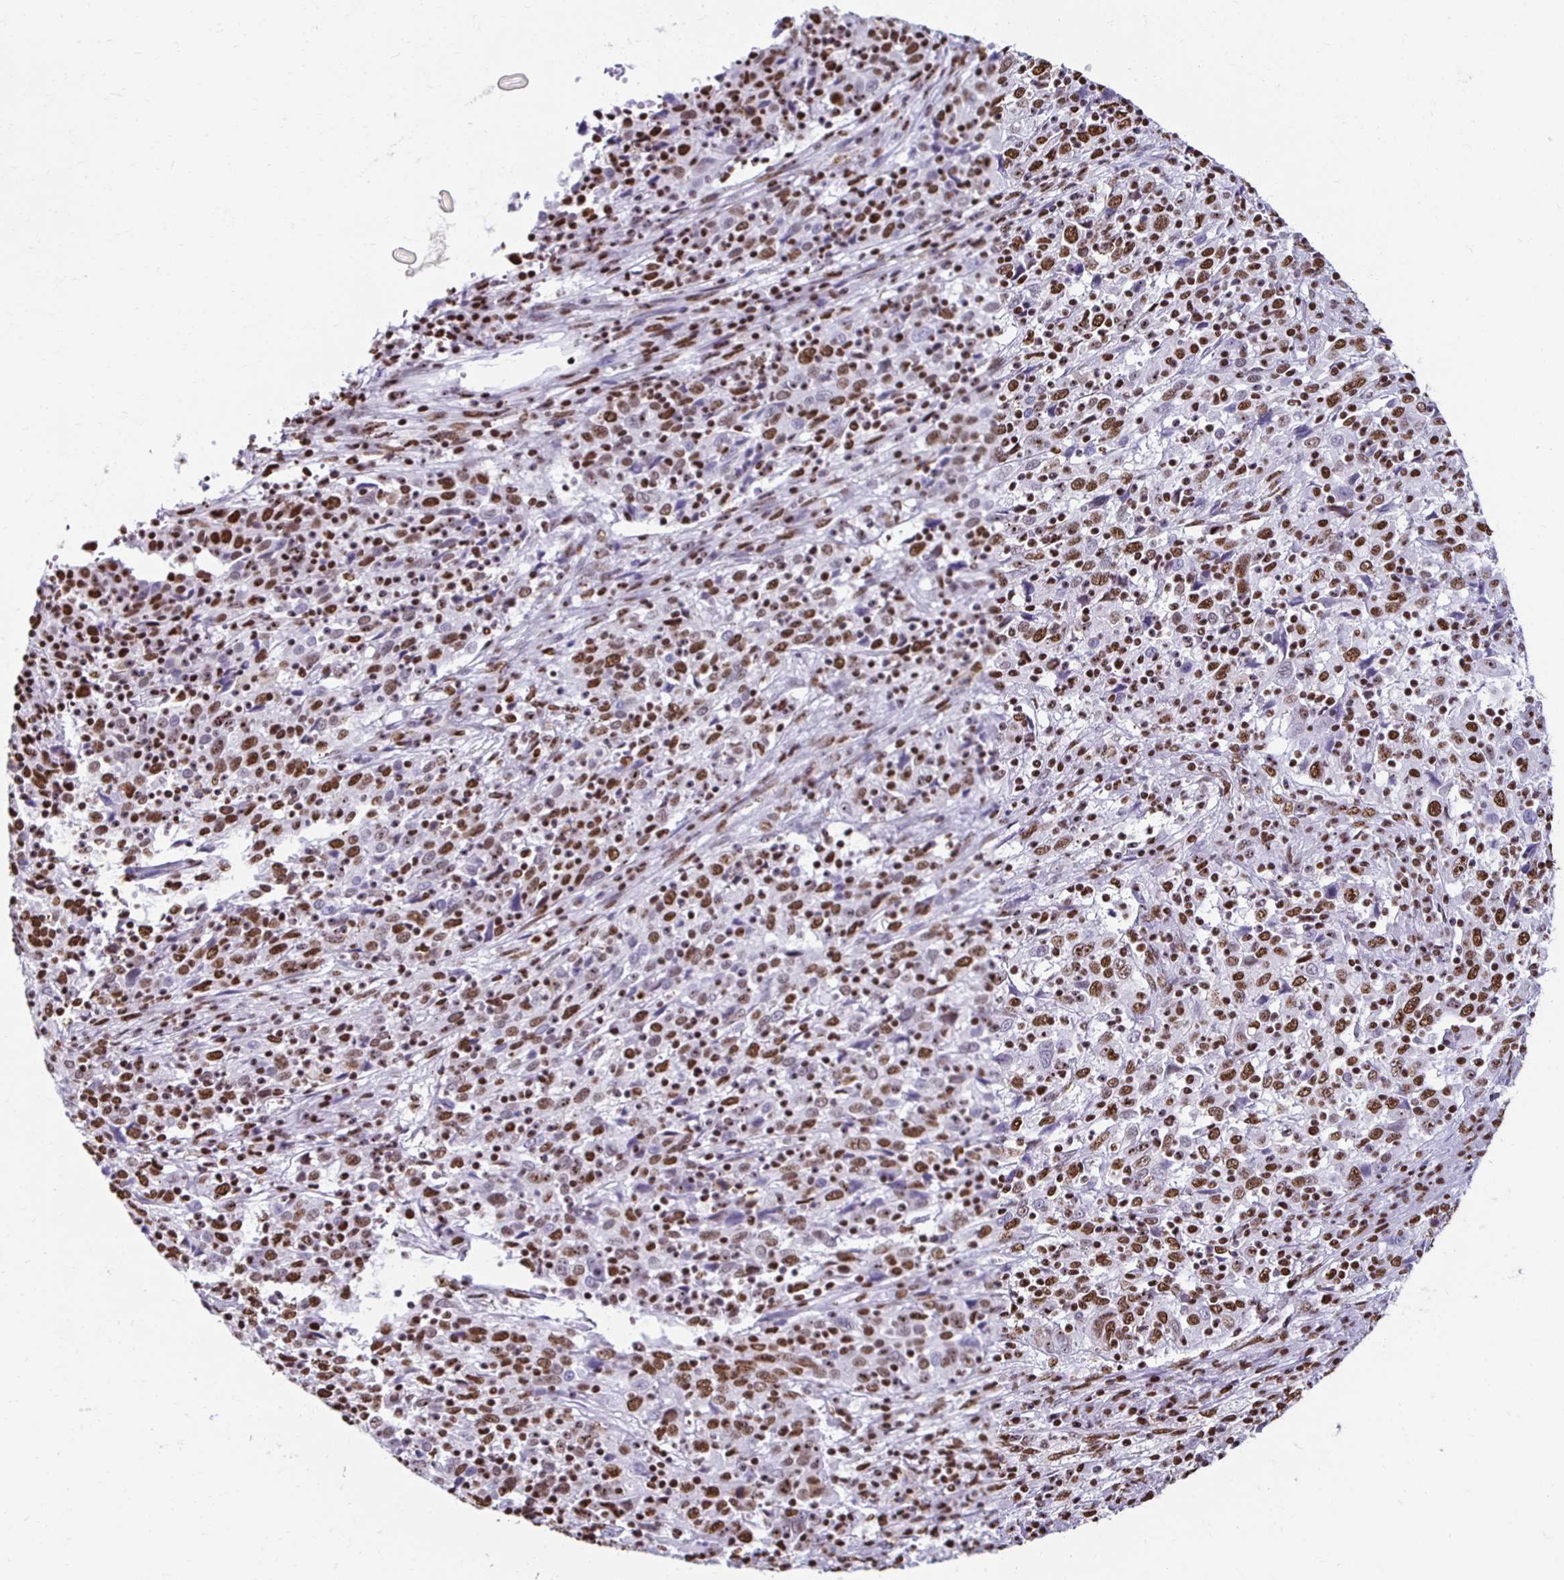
{"staining": {"intensity": "moderate", "quantity": ">75%", "location": "nuclear"}, "tissue": "cervical cancer", "cell_type": "Tumor cells", "image_type": "cancer", "snomed": [{"axis": "morphology", "description": "Squamous cell carcinoma, NOS"}, {"axis": "topography", "description": "Cervix"}], "caption": "Immunohistochemistry staining of cervical cancer (squamous cell carcinoma), which demonstrates medium levels of moderate nuclear expression in approximately >75% of tumor cells indicating moderate nuclear protein expression. The staining was performed using DAB (3,3'-diaminobenzidine) (brown) for protein detection and nuclei were counterstained in hematoxylin (blue).", "gene": "NONO", "patient": {"sex": "female", "age": 46}}